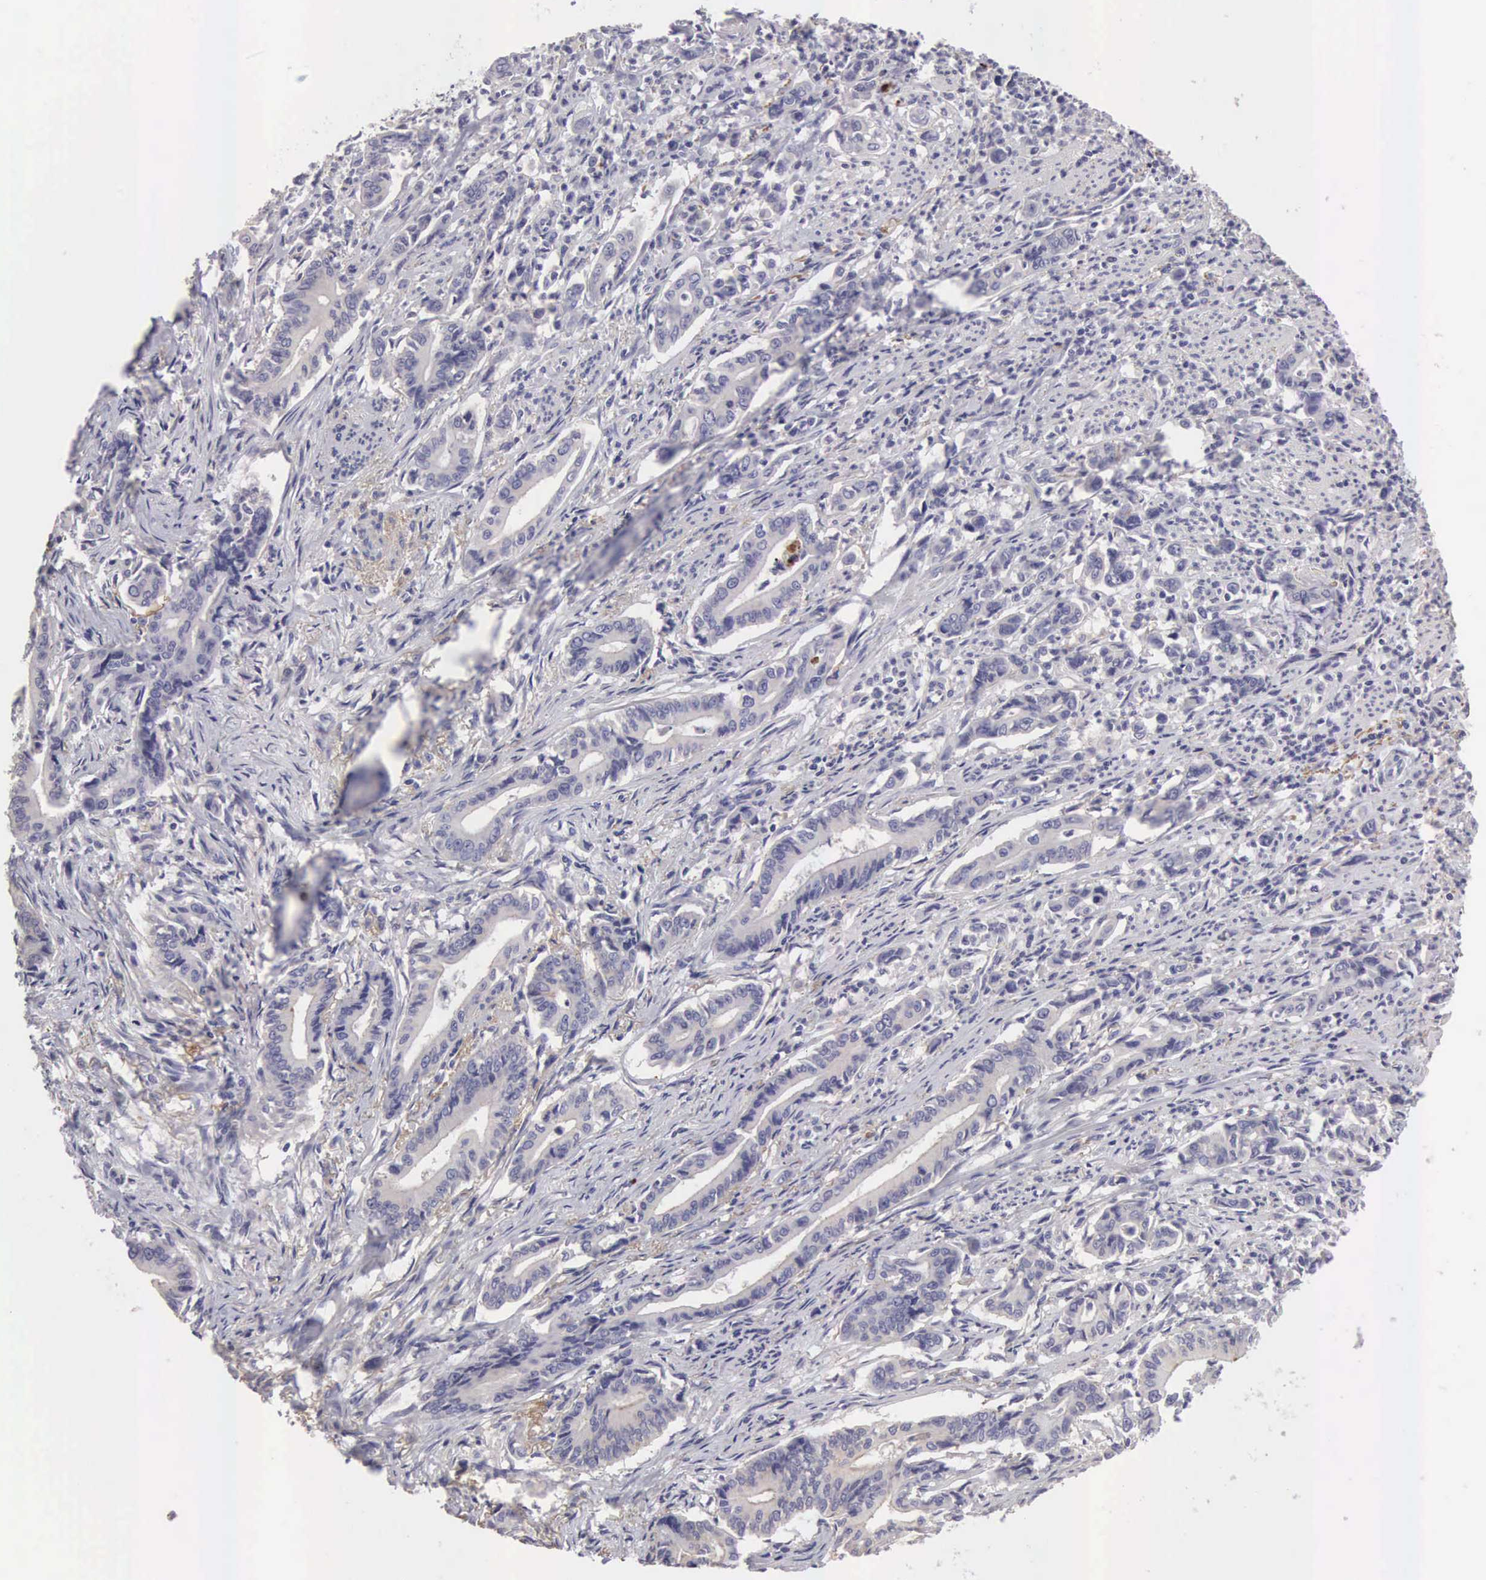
{"staining": {"intensity": "negative", "quantity": "none", "location": "none"}, "tissue": "stomach cancer", "cell_type": "Tumor cells", "image_type": "cancer", "snomed": [{"axis": "morphology", "description": "Adenocarcinoma, NOS"}, {"axis": "topography", "description": "Stomach"}], "caption": "Immunohistochemical staining of human adenocarcinoma (stomach) exhibits no significant expression in tumor cells. The staining is performed using DAB brown chromogen with nuclei counter-stained in using hematoxylin.", "gene": "CLU", "patient": {"sex": "female", "age": 76}}